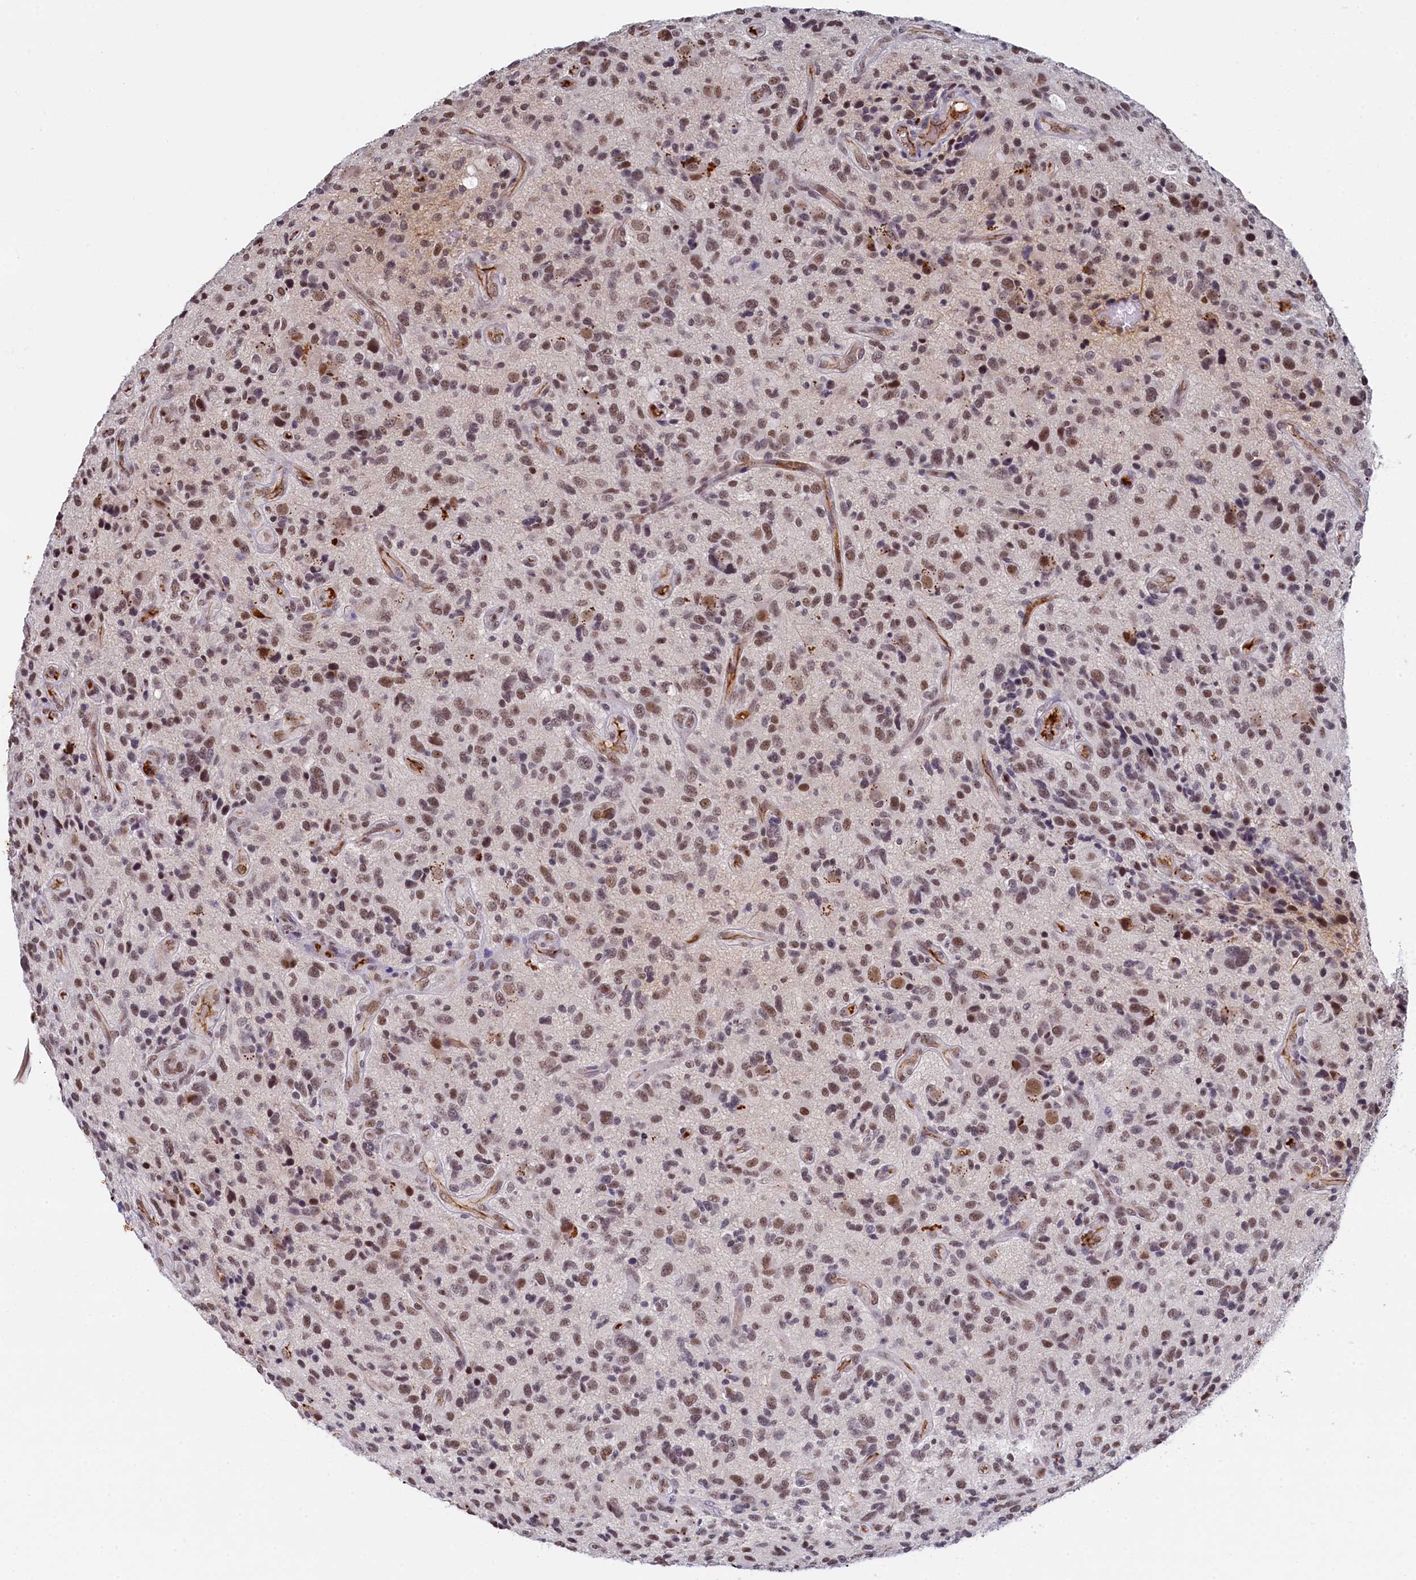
{"staining": {"intensity": "moderate", "quantity": ">75%", "location": "nuclear"}, "tissue": "glioma", "cell_type": "Tumor cells", "image_type": "cancer", "snomed": [{"axis": "morphology", "description": "Glioma, malignant, High grade"}, {"axis": "topography", "description": "Brain"}], "caption": "The micrograph exhibits a brown stain indicating the presence of a protein in the nuclear of tumor cells in malignant glioma (high-grade).", "gene": "INTS14", "patient": {"sex": "male", "age": 47}}